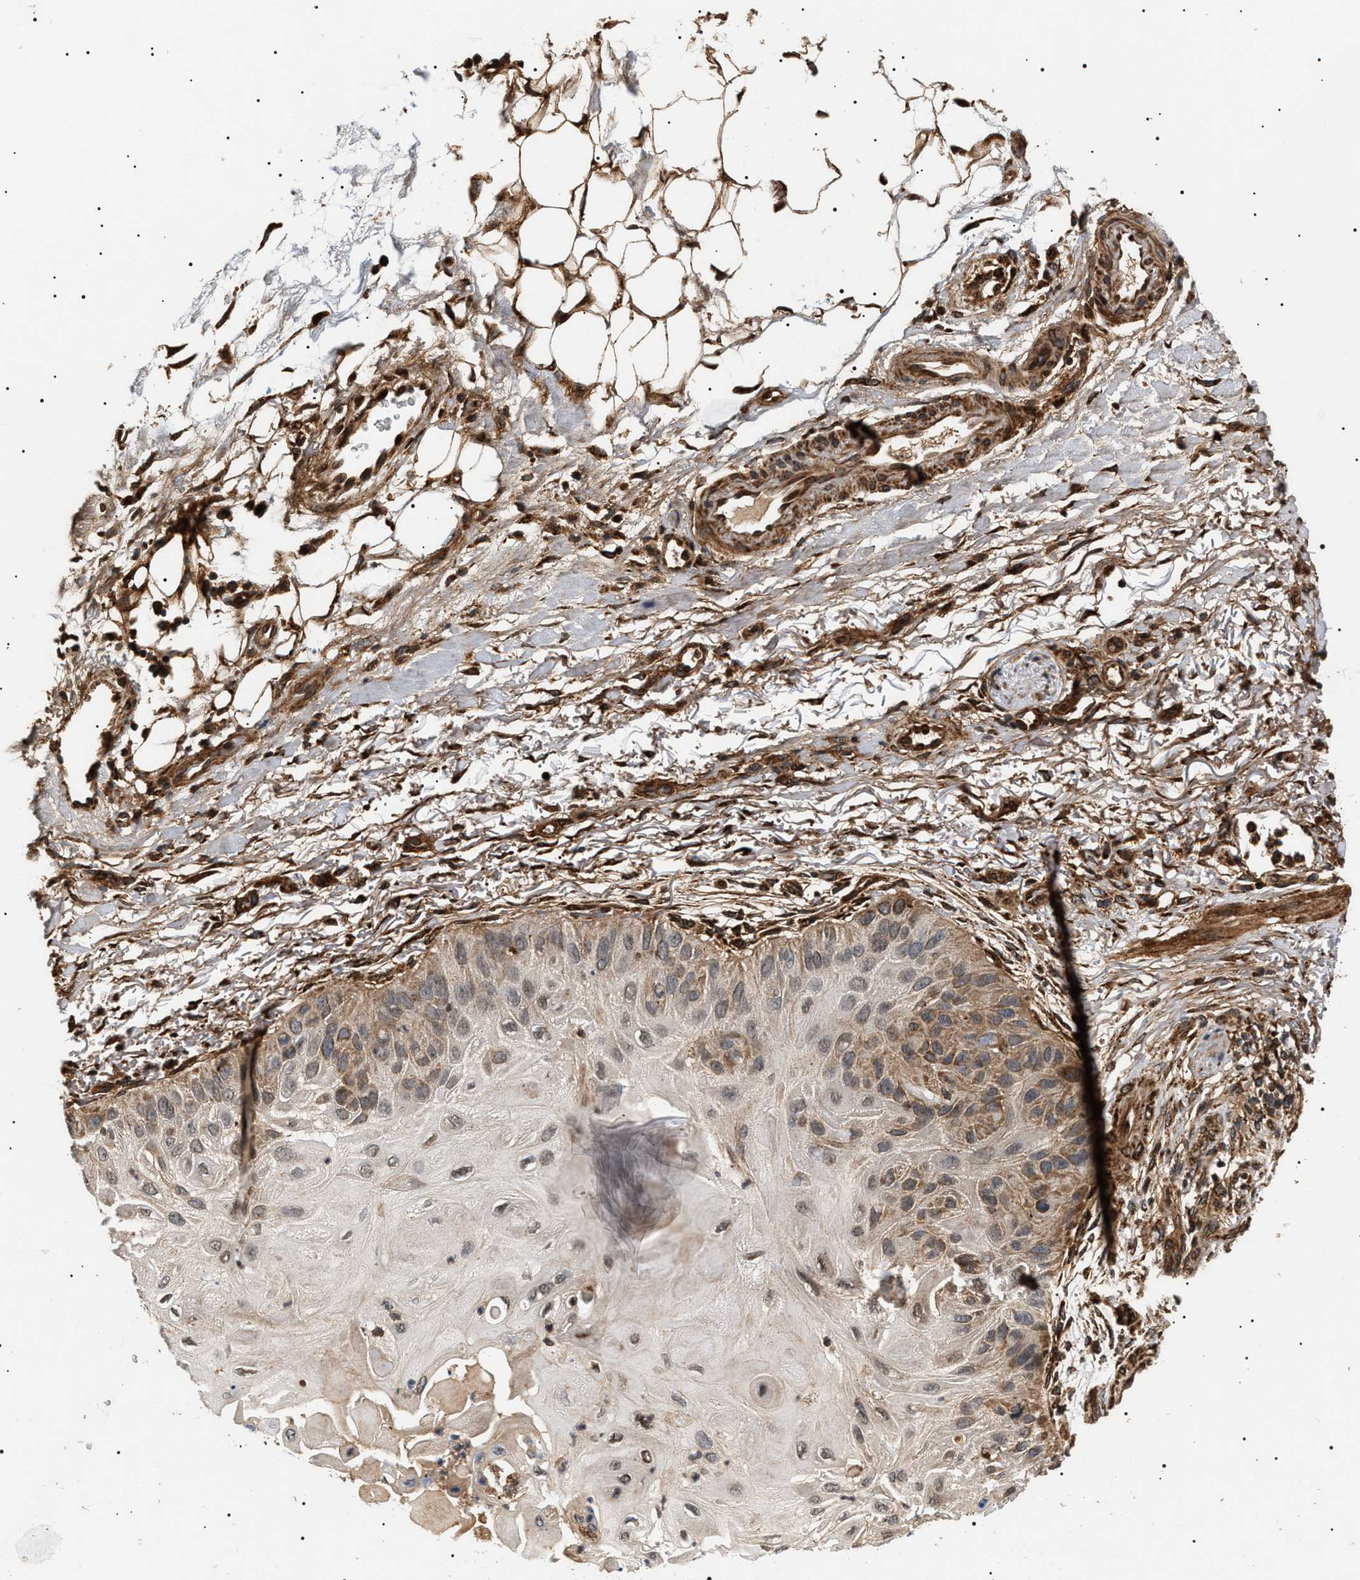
{"staining": {"intensity": "weak", "quantity": ">75%", "location": "cytoplasmic/membranous,nuclear"}, "tissue": "skin cancer", "cell_type": "Tumor cells", "image_type": "cancer", "snomed": [{"axis": "morphology", "description": "Squamous cell carcinoma, NOS"}, {"axis": "topography", "description": "Skin"}], "caption": "A brown stain labels weak cytoplasmic/membranous and nuclear staining of a protein in squamous cell carcinoma (skin) tumor cells.", "gene": "ZBTB26", "patient": {"sex": "female", "age": 77}}